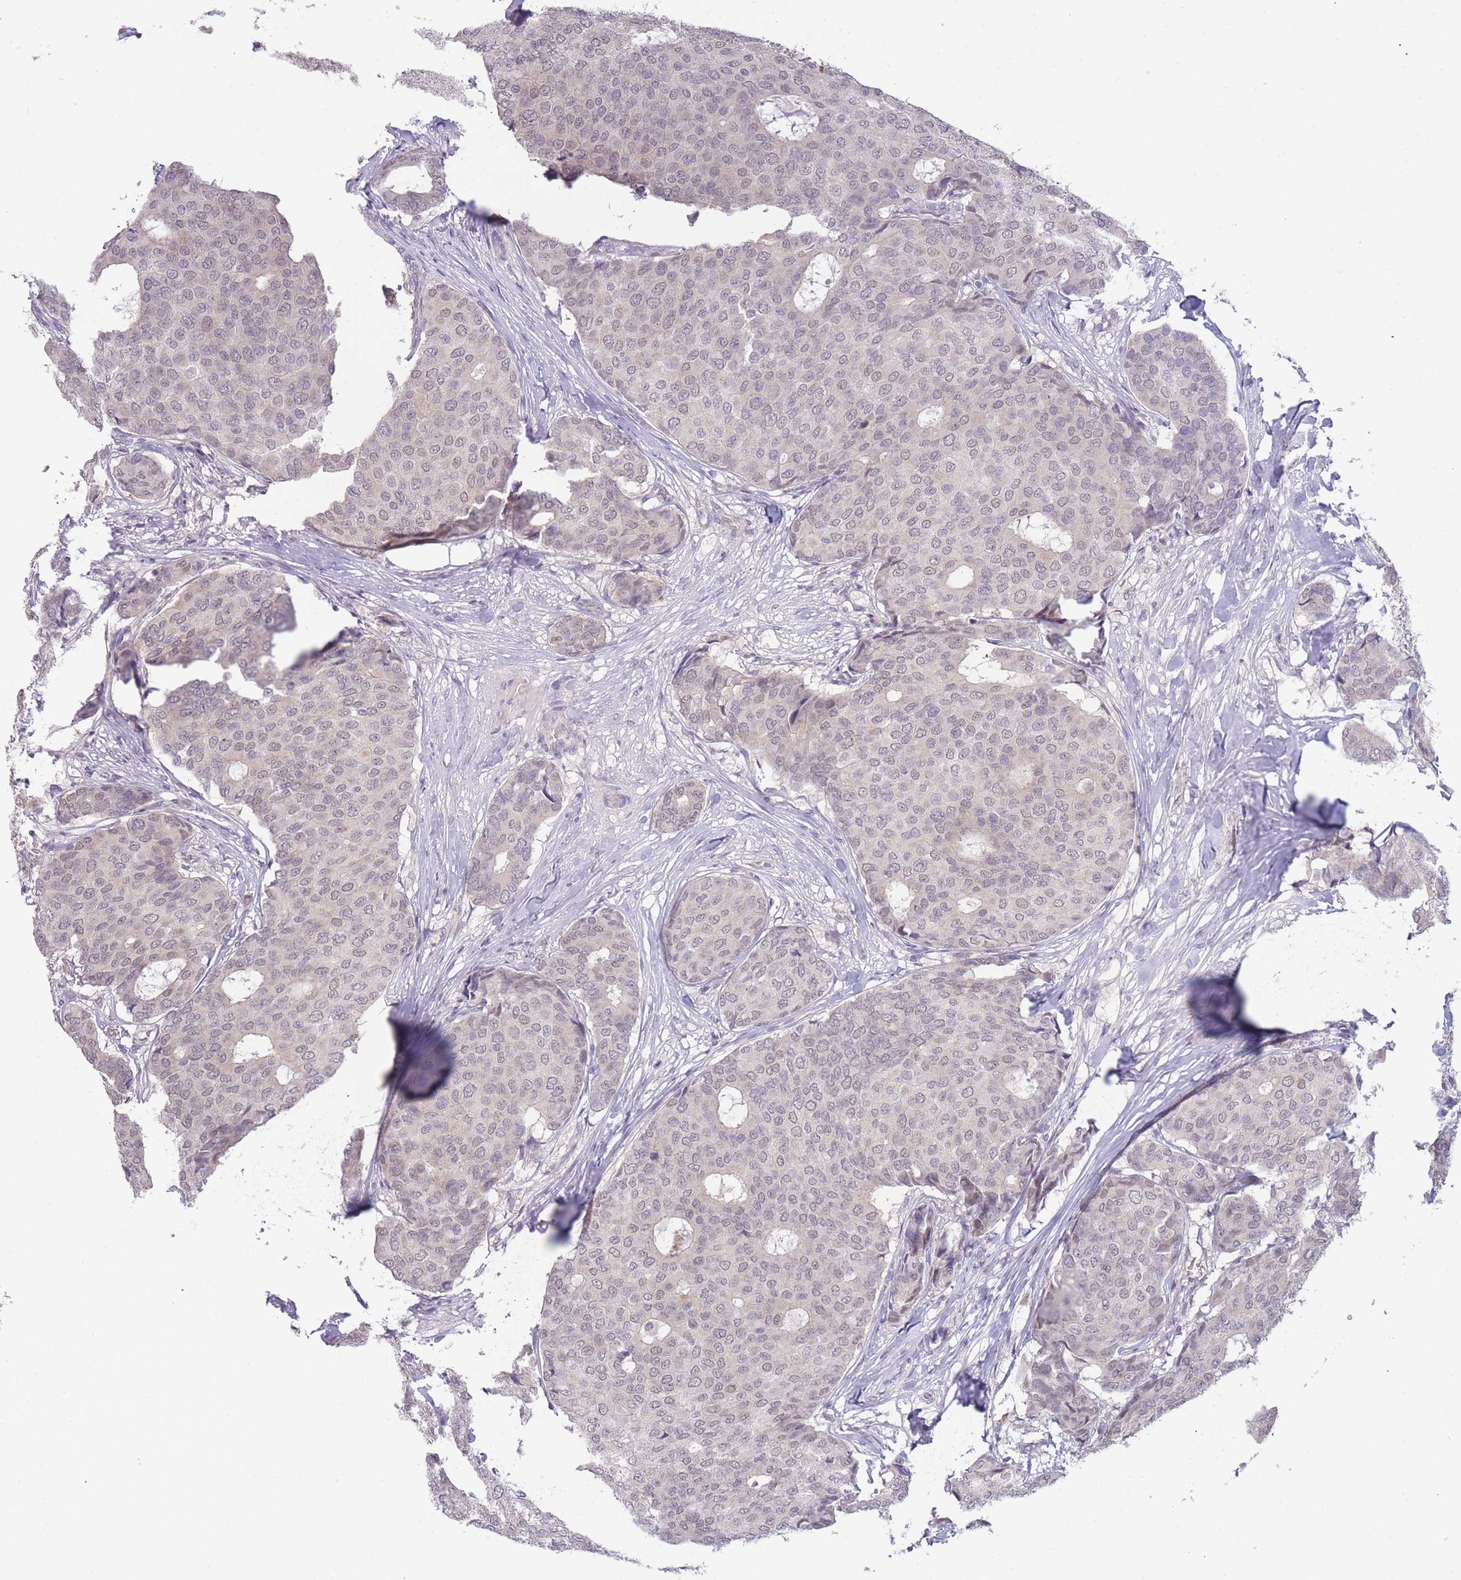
{"staining": {"intensity": "weak", "quantity": "25%-75%", "location": "nuclear"}, "tissue": "breast cancer", "cell_type": "Tumor cells", "image_type": "cancer", "snomed": [{"axis": "morphology", "description": "Duct carcinoma"}, {"axis": "topography", "description": "Breast"}], "caption": "IHC (DAB (3,3'-diaminobenzidine)) staining of human breast cancer (invasive ductal carcinoma) exhibits weak nuclear protein expression in approximately 25%-75% of tumor cells. Immunohistochemistry (ihc) stains the protein of interest in brown and the nuclei are stained blue.", "gene": "GOLGA6L25", "patient": {"sex": "female", "age": 75}}